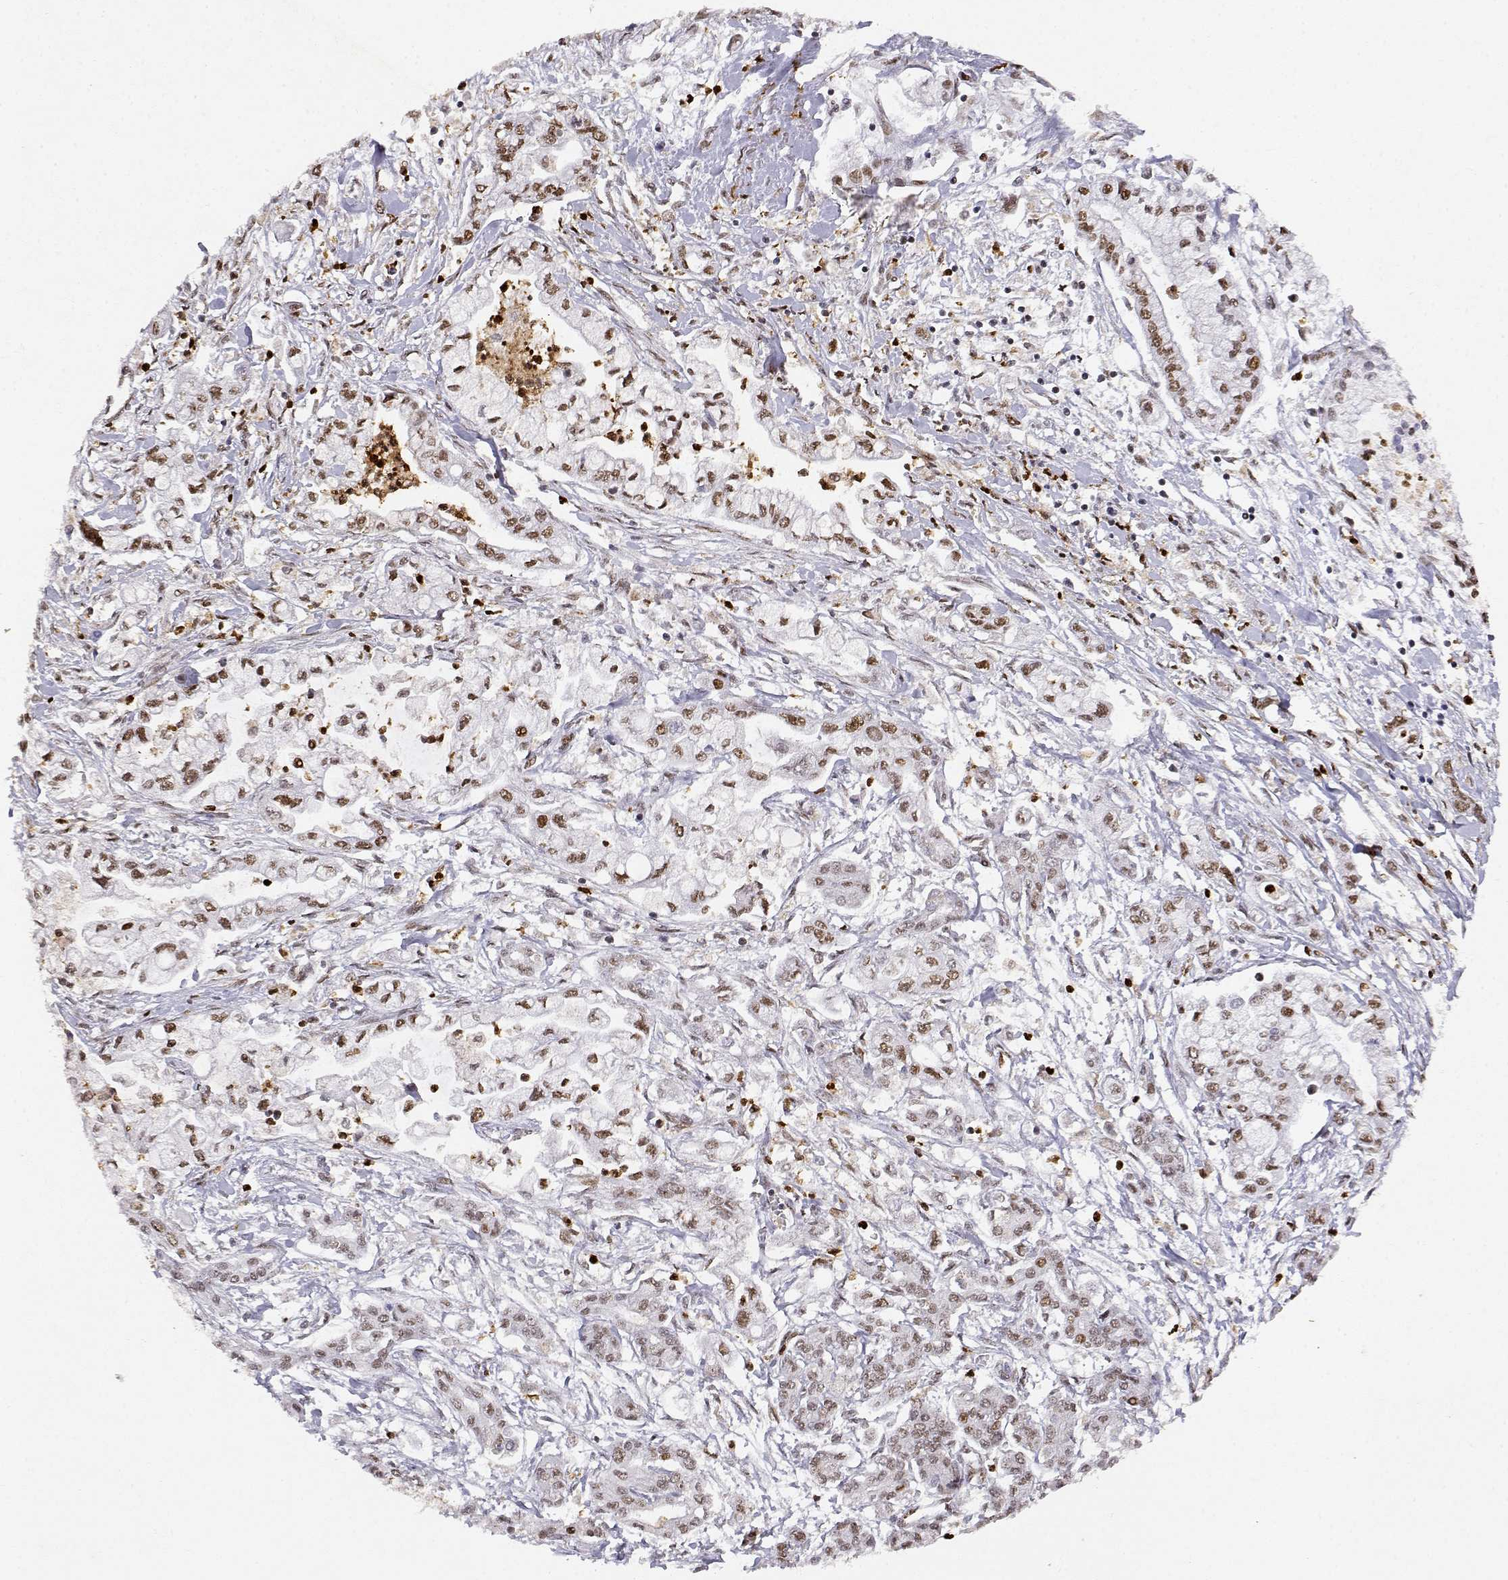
{"staining": {"intensity": "weak", "quantity": ">75%", "location": "nuclear"}, "tissue": "pancreatic cancer", "cell_type": "Tumor cells", "image_type": "cancer", "snomed": [{"axis": "morphology", "description": "Adenocarcinoma, NOS"}, {"axis": "topography", "description": "Pancreas"}], "caption": "This is a photomicrograph of immunohistochemistry staining of pancreatic cancer, which shows weak positivity in the nuclear of tumor cells.", "gene": "RSF1", "patient": {"sex": "male", "age": 54}}